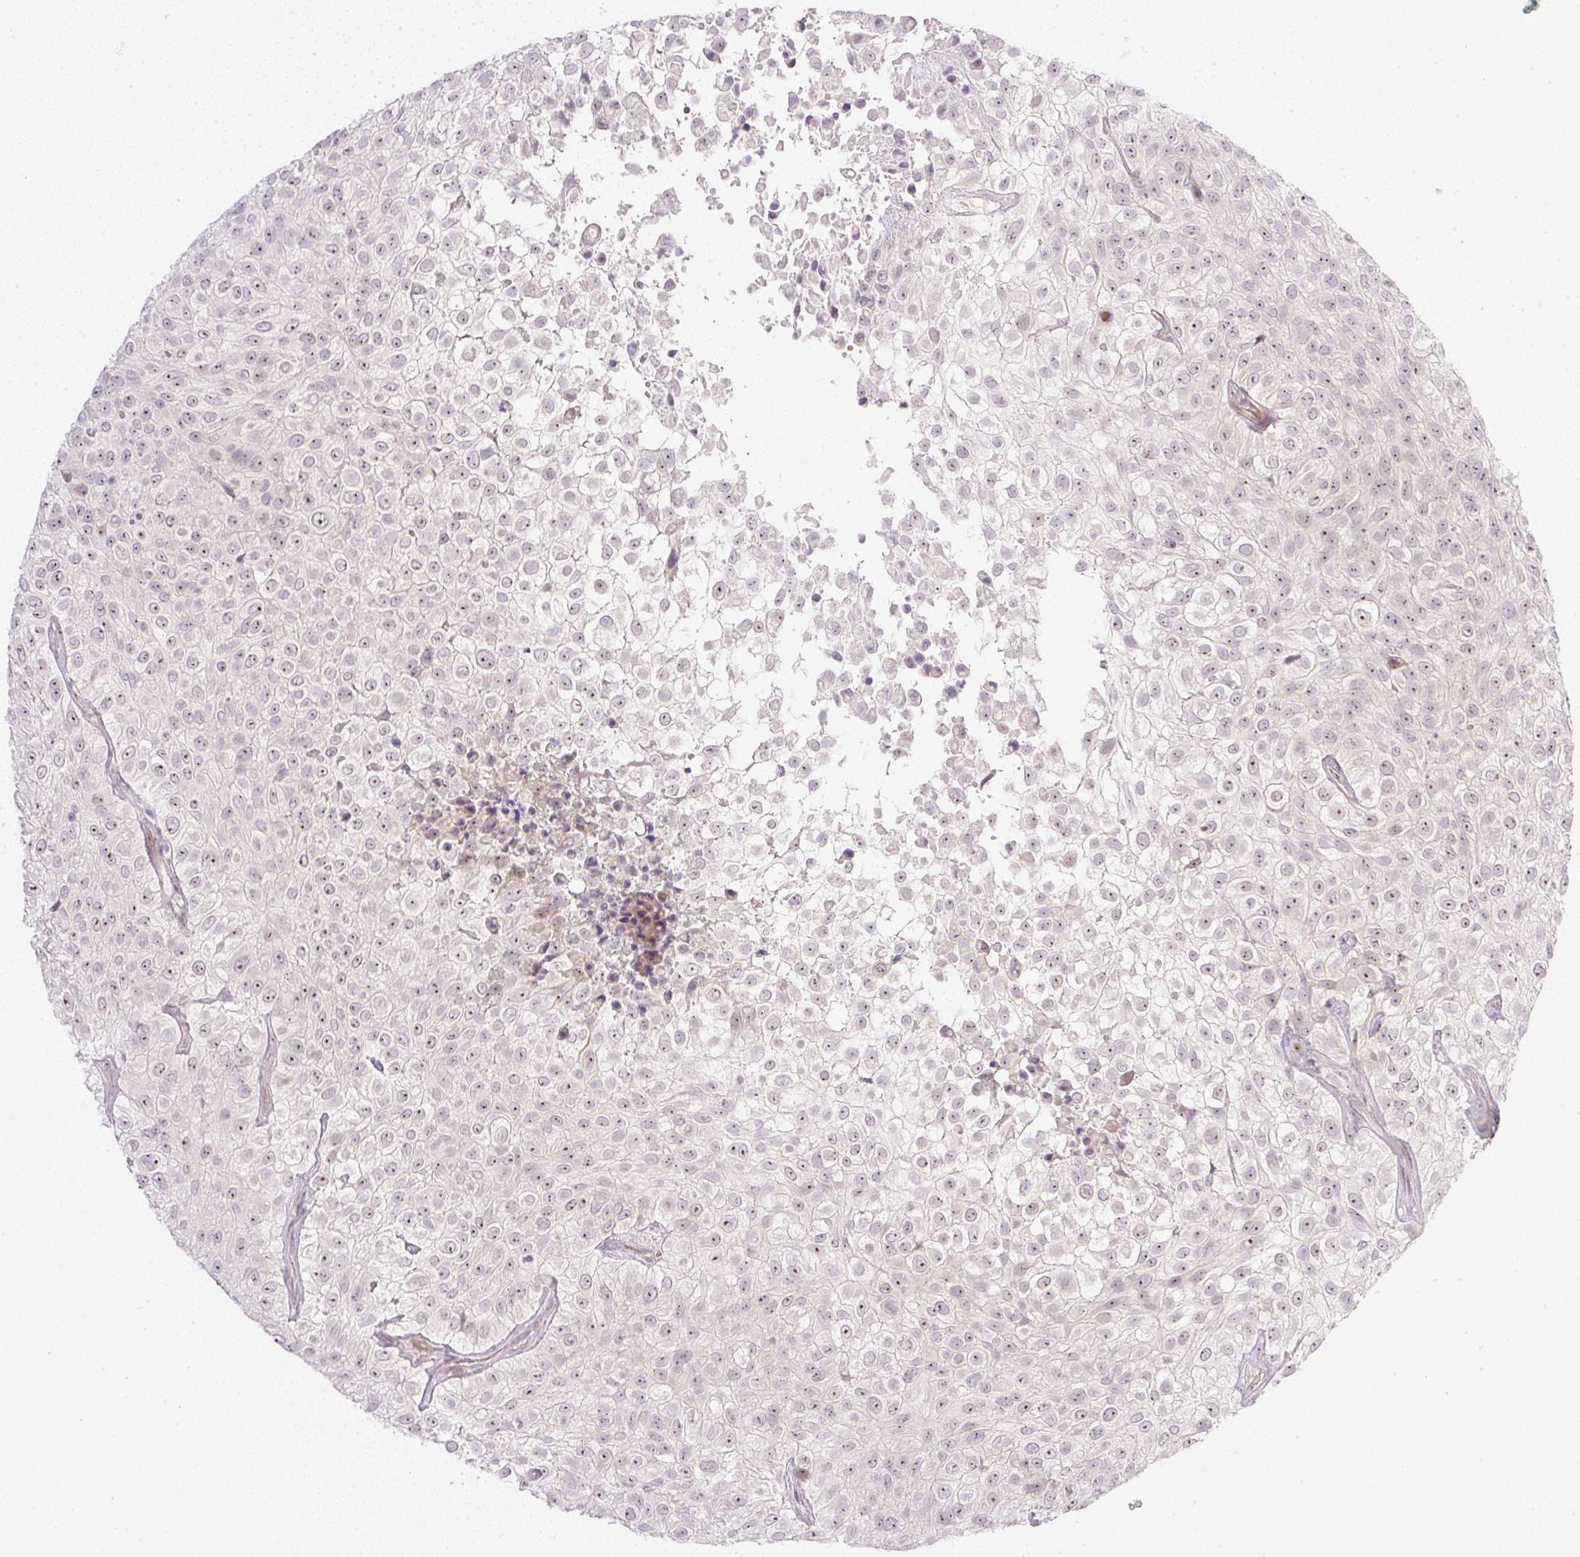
{"staining": {"intensity": "moderate", "quantity": ">75%", "location": "nuclear"}, "tissue": "urothelial cancer", "cell_type": "Tumor cells", "image_type": "cancer", "snomed": [{"axis": "morphology", "description": "Urothelial carcinoma, High grade"}, {"axis": "topography", "description": "Urinary bladder"}], "caption": "Urothelial carcinoma (high-grade) was stained to show a protein in brown. There is medium levels of moderate nuclear positivity in approximately >75% of tumor cells.", "gene": "AAR2", "patient": {"sex": "male", "age": 56}}